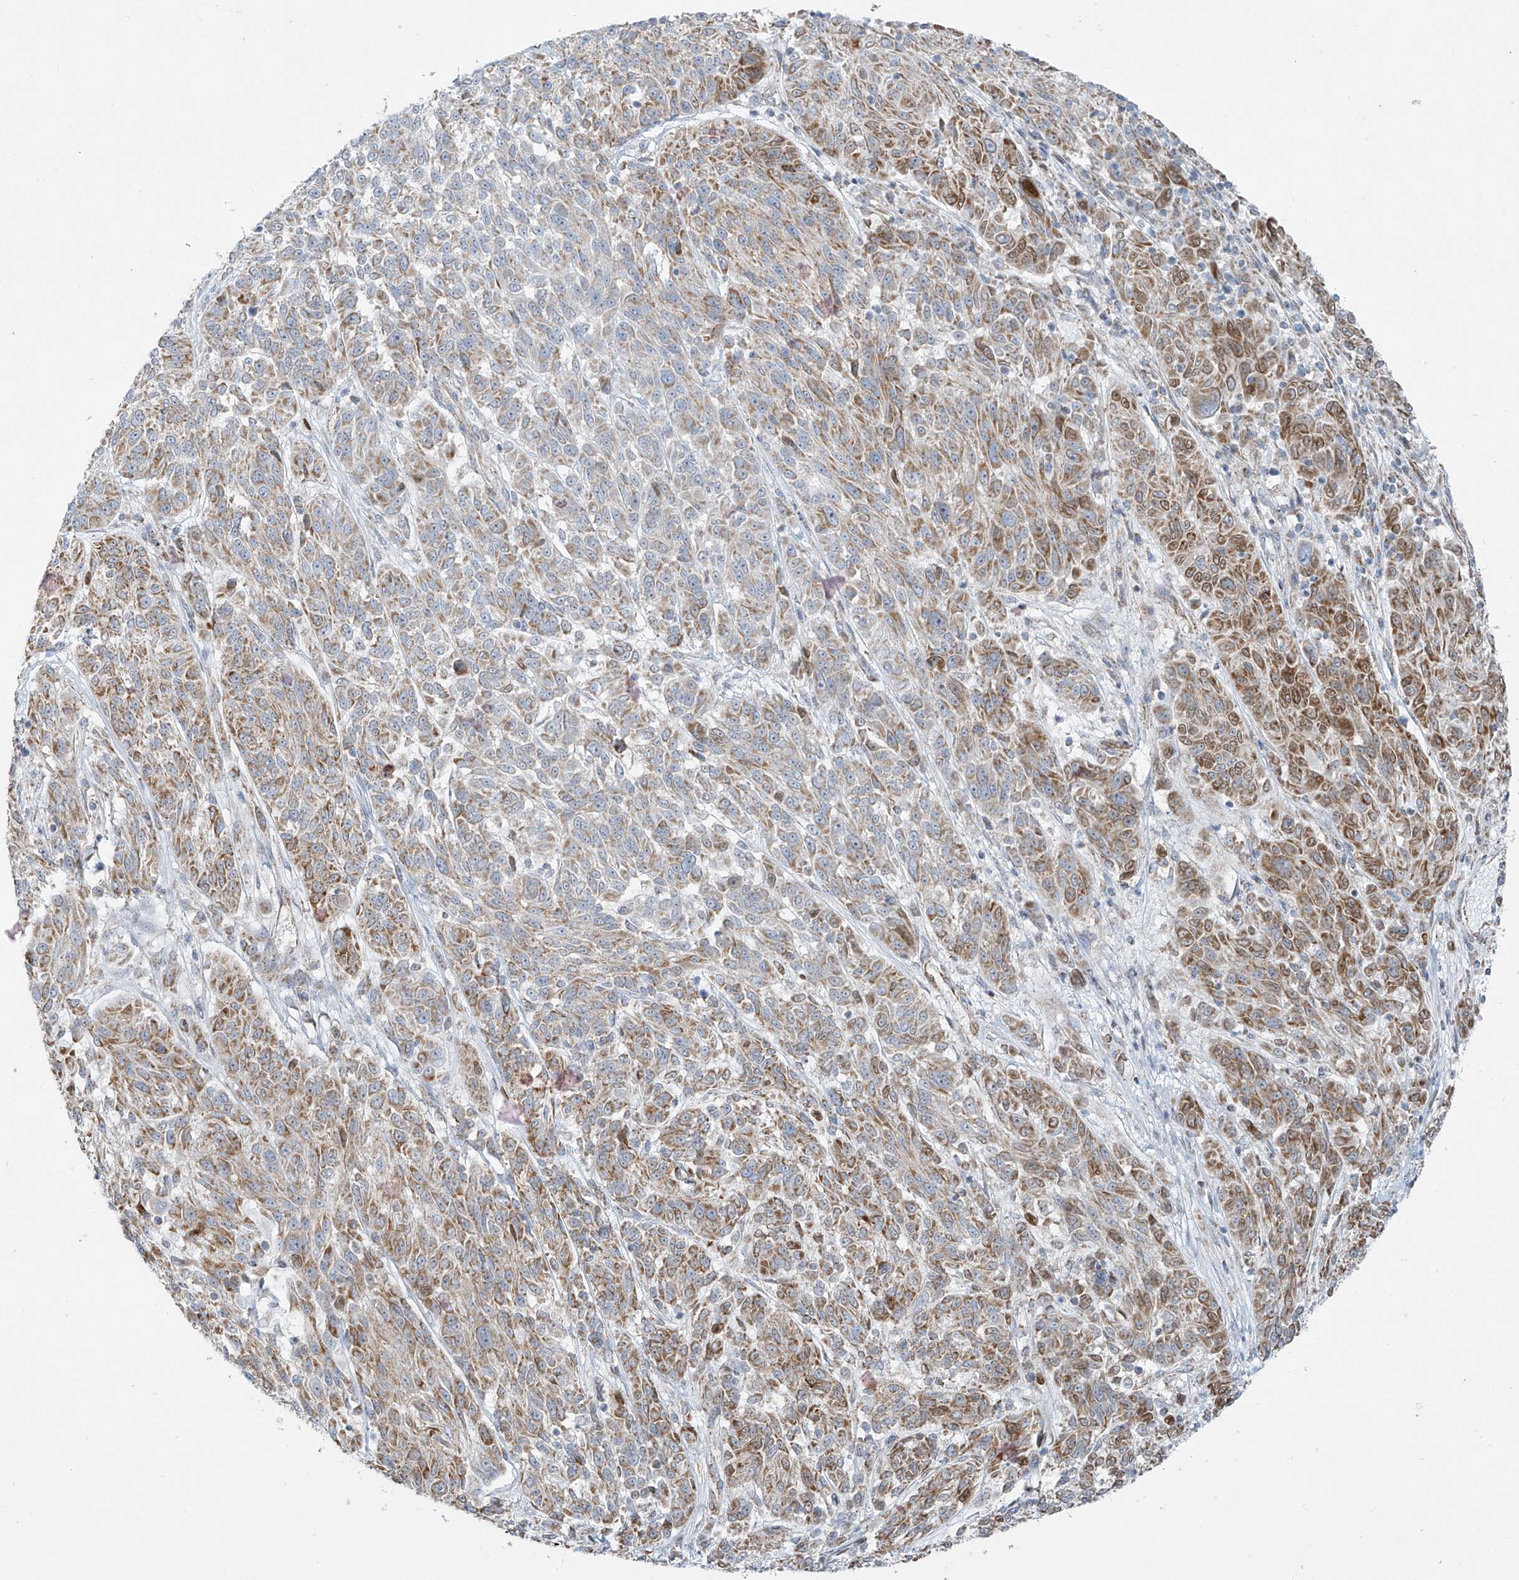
{"staining": {"intensity": "moderate", "quantity": ">75%", "location": "cytoplasmic/membranous"}, "tissue": "melanoma", "cell_type": "Tumor cells", "image_type": "cancer", "snomed": [{"axis": "morphology", "description": "Malignant melanoma, NOS"}, {"axis": "topography", "description": "Skin"}], "caption": "Melanoma stained with IHC shows moderate cytoplasmic/membranous positivity in about >75% of tumor cells.", "gene": "SMDT1", "patient": {"sex": "male", "age": 53}}